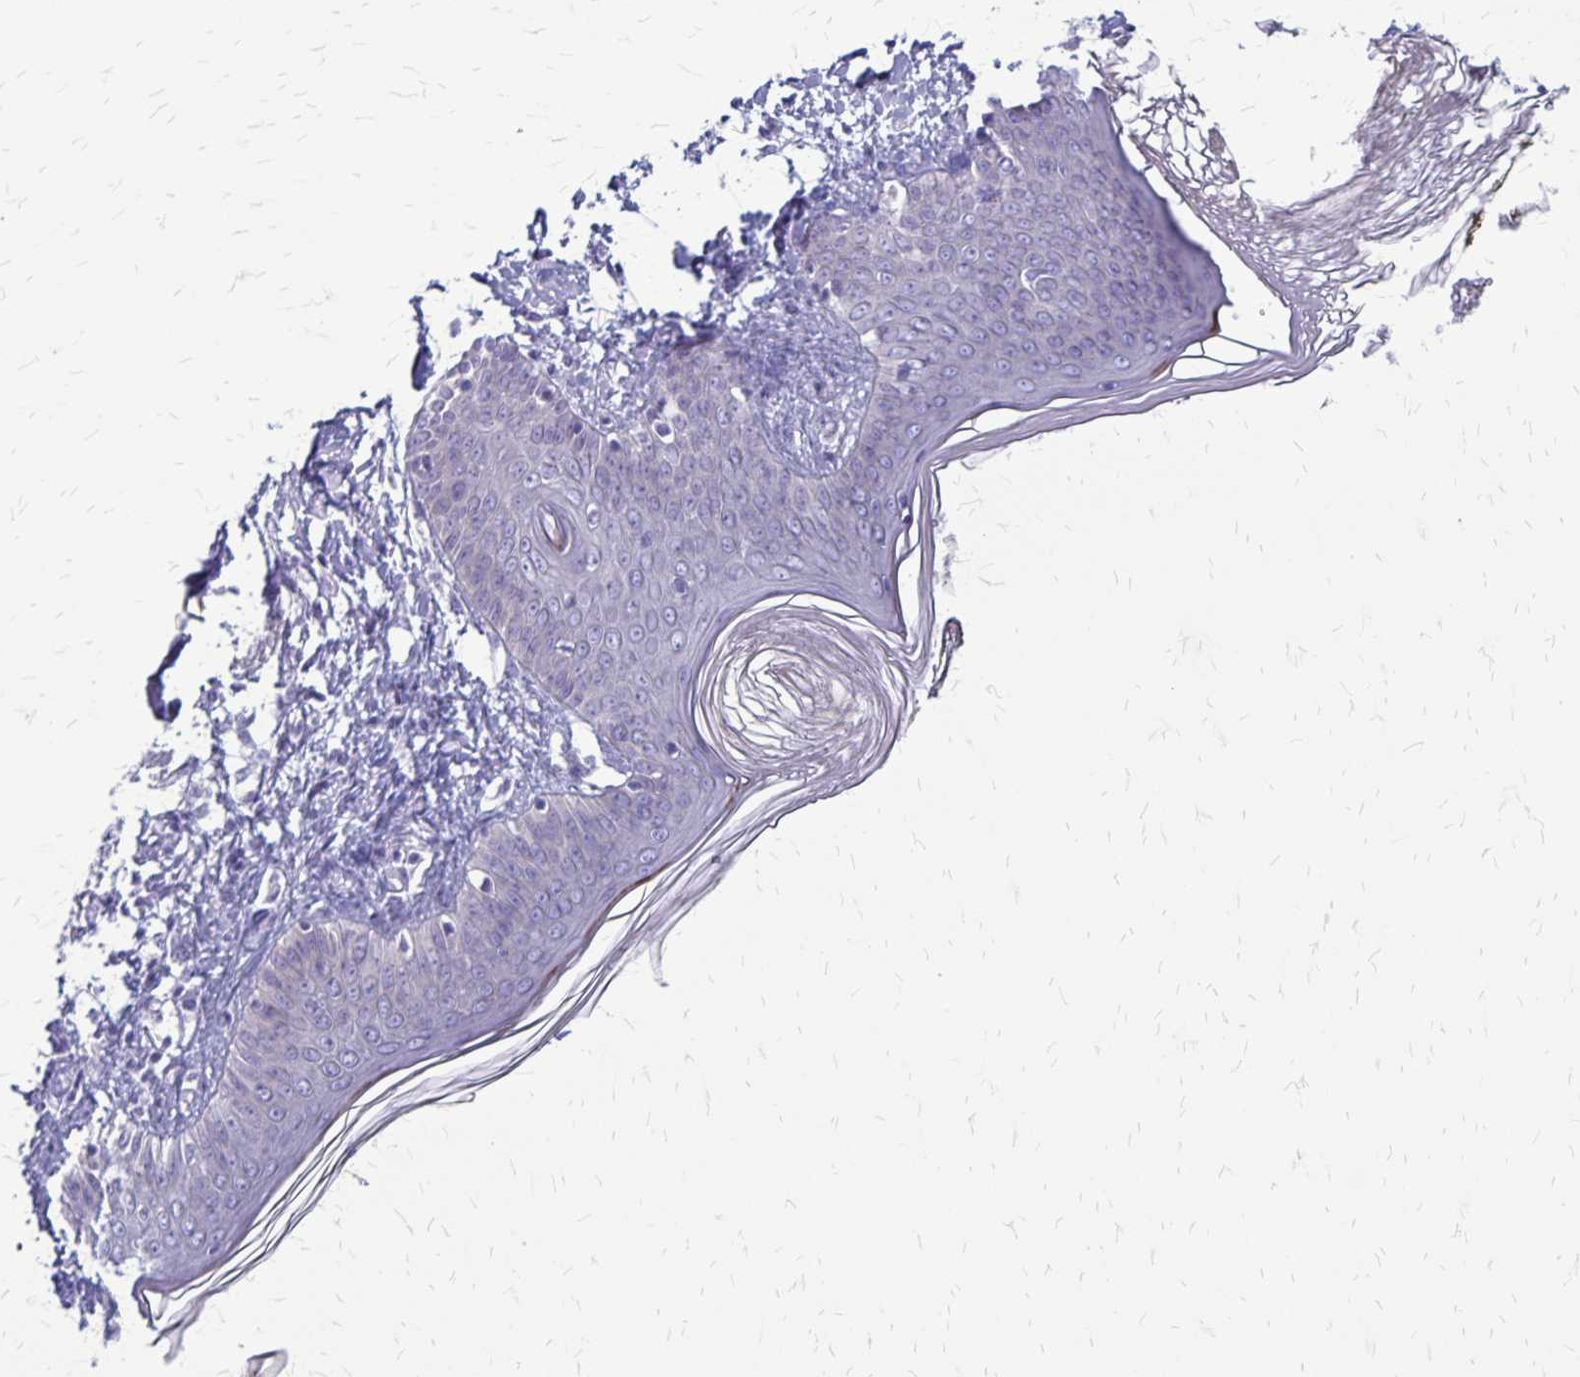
{"staining": {"intensity": "negative", "quantity": "none", "location": "none"}, "tissue": "skin", "cell_type": "Fibroblasts", "image_type": "normal", "snomed": [{"axis": "morphology", "description": "Normal tissue, NOS"}, {"axis": "topography", "description": "Skin"}], "caption": "DAB immunohistochemical staining of benign human skin displays no significant expression in fibroblasts. Nuclei are stained in blue.", "gene": "PLXNB3", "patient": {"sex": "female", "age": 34}}